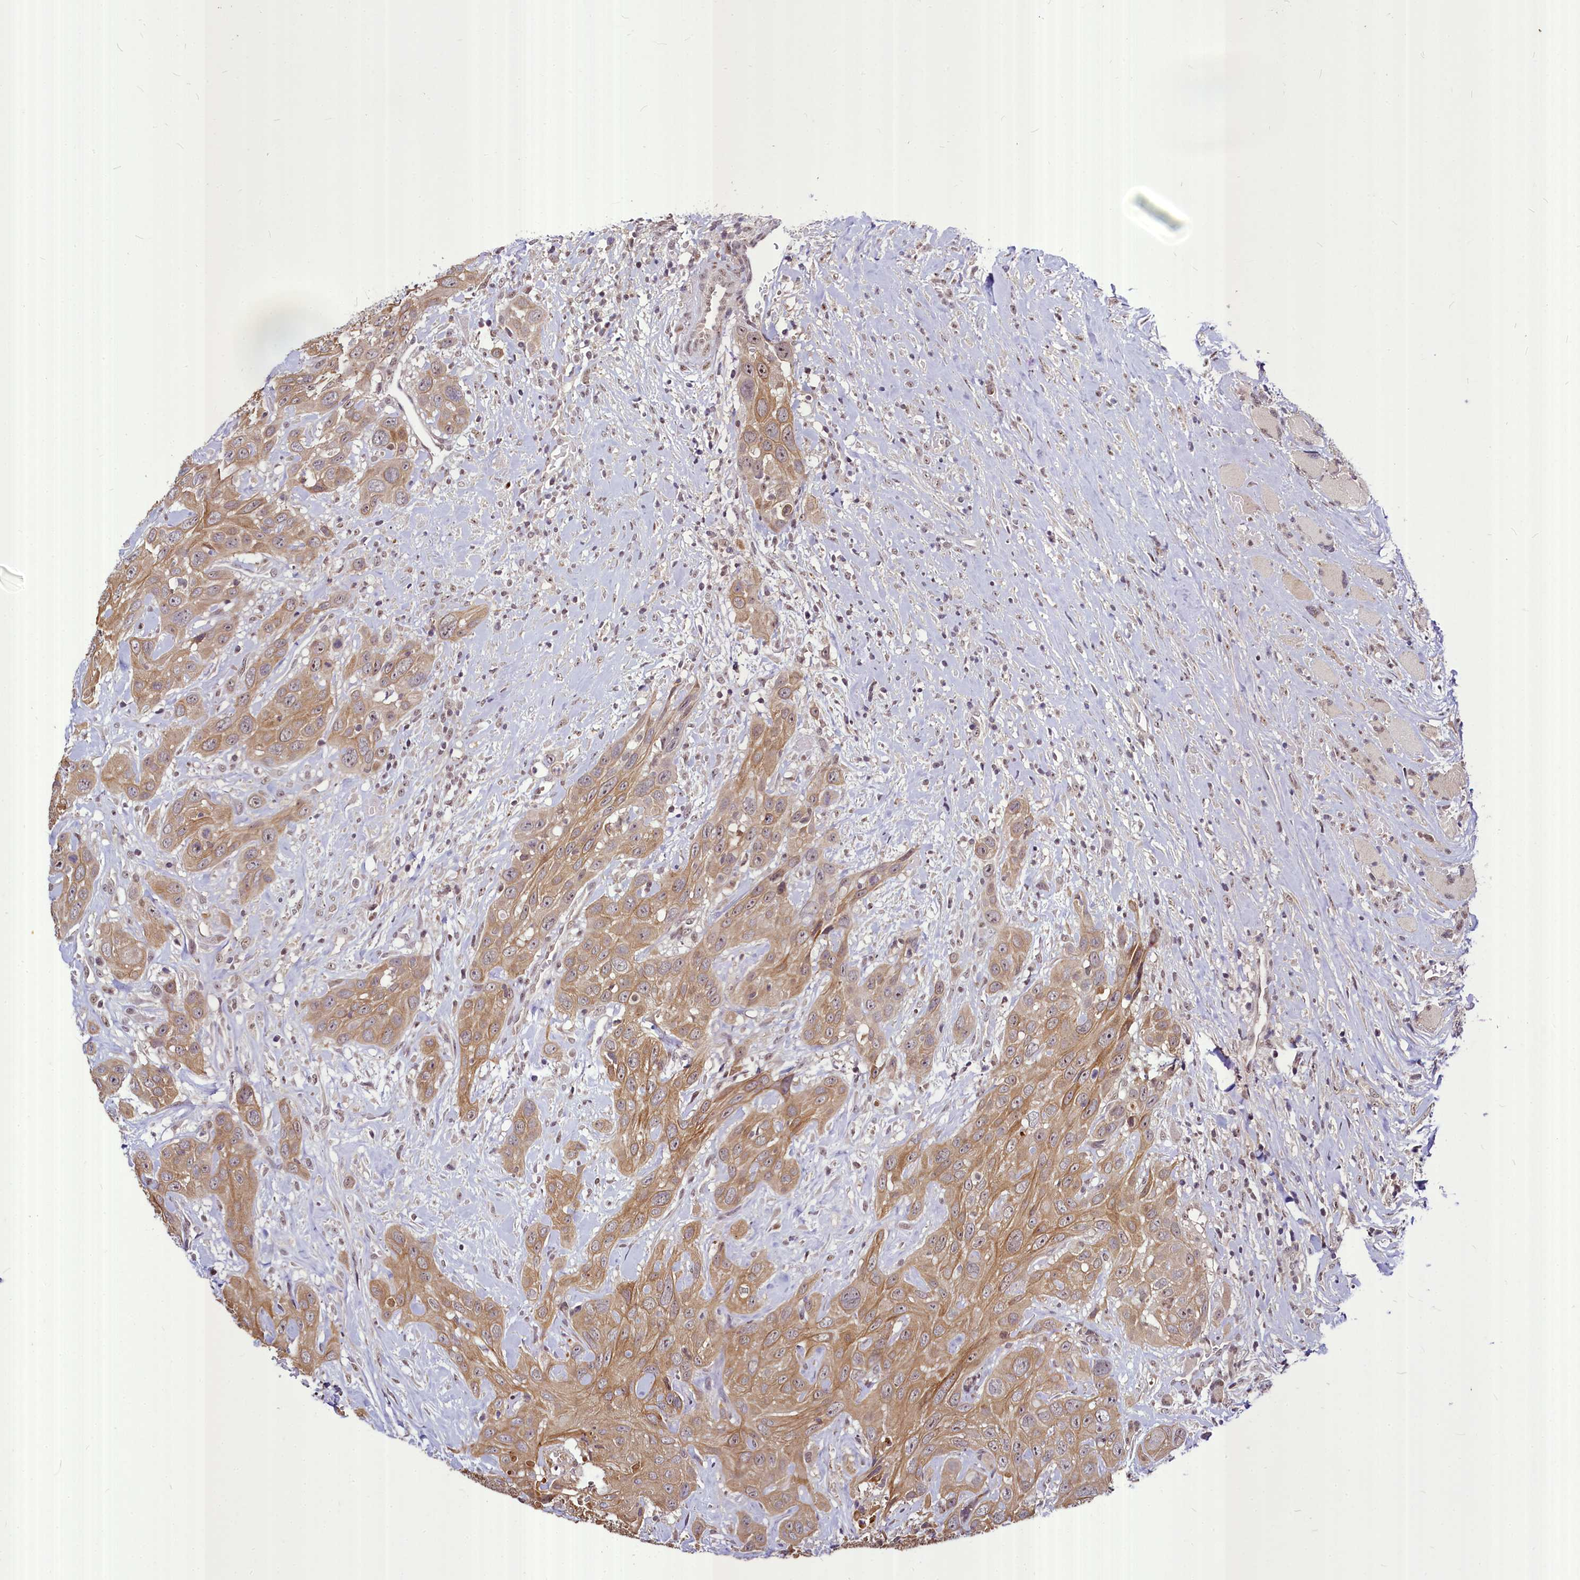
{"staining": {"intensity": "moderate", "quantity": ">75%", "location": "cytoplasmic/membranous"}, "tissue": "head and neck cancer", "cell_type": "Tumor cells", "image_type": "cancer", "snomed": [{"axis": "morphology", "description": "Squamous cell carcinoma, NOS"}, {"axis": "topography", "description": "Head-Neck"}], "caption": "Protein analysis of head and neck cancer (squamous cell carcinoma) tissue demonstrates moderate cytoplasmic/membranous staining in about >75% of tumor cells. Ihc stains the protein of interest in brown and the nuclei are stained blue.", "gene": "MAML2", "patient": {"sex": "male", "age": 81}}